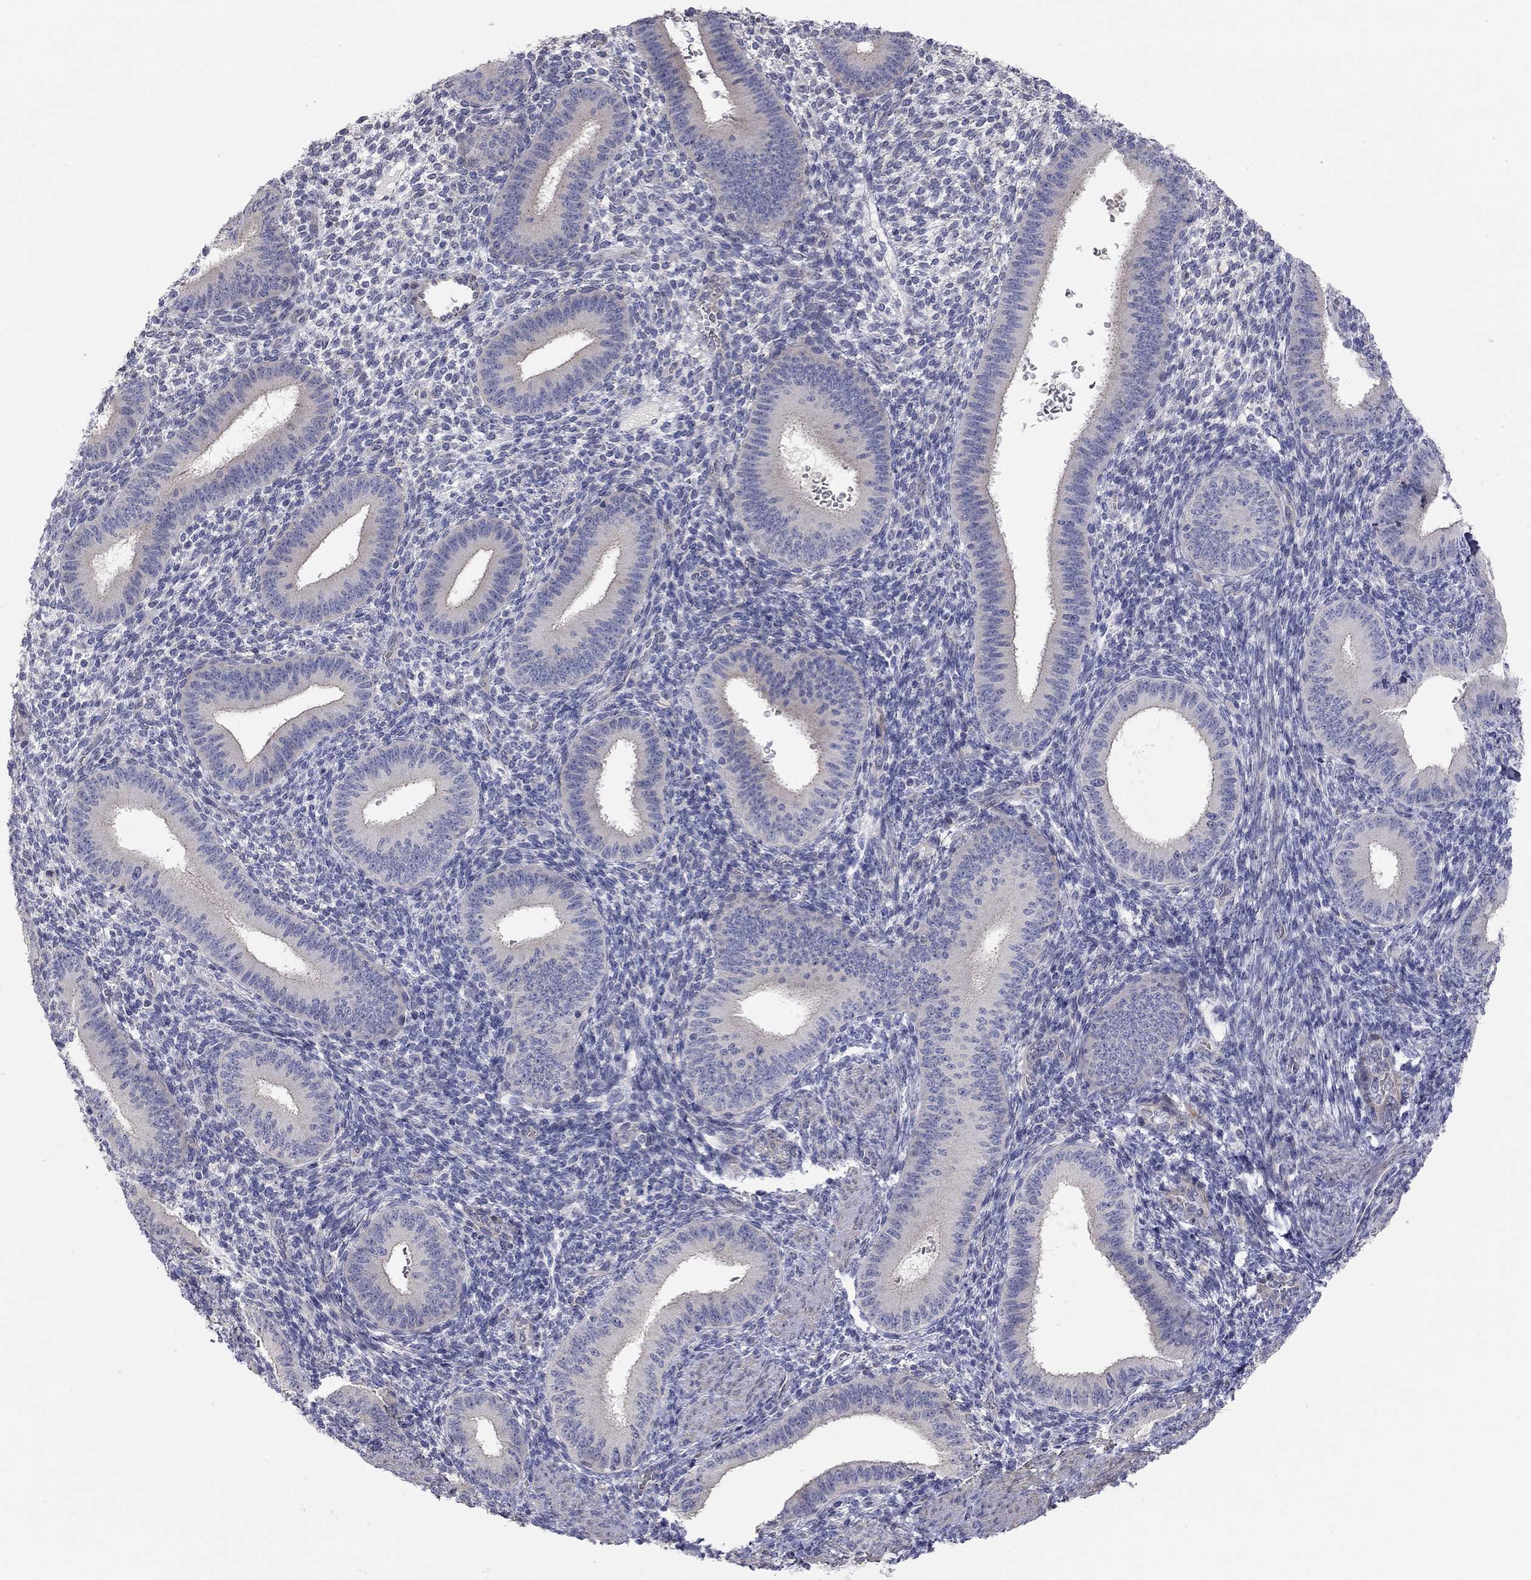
{"staining": {"intensity": "negative", "quantity": "none", "location": "none"}, "tissue": "endometrium", "cell_type": "Cells in endometrial stroma", "image_type": "normal", "snomed": [{"axis": "morphology", "description": "Normal tissue, NOS"}, {"axis": "topography", "description": "Endometrium"}], "caption": "Micrograph shows no significant protein expression in cells in endometrial stroma of benign endometrium.", "gene": "PAPSS2", "patient": {"sex": "female", "age": 39}}